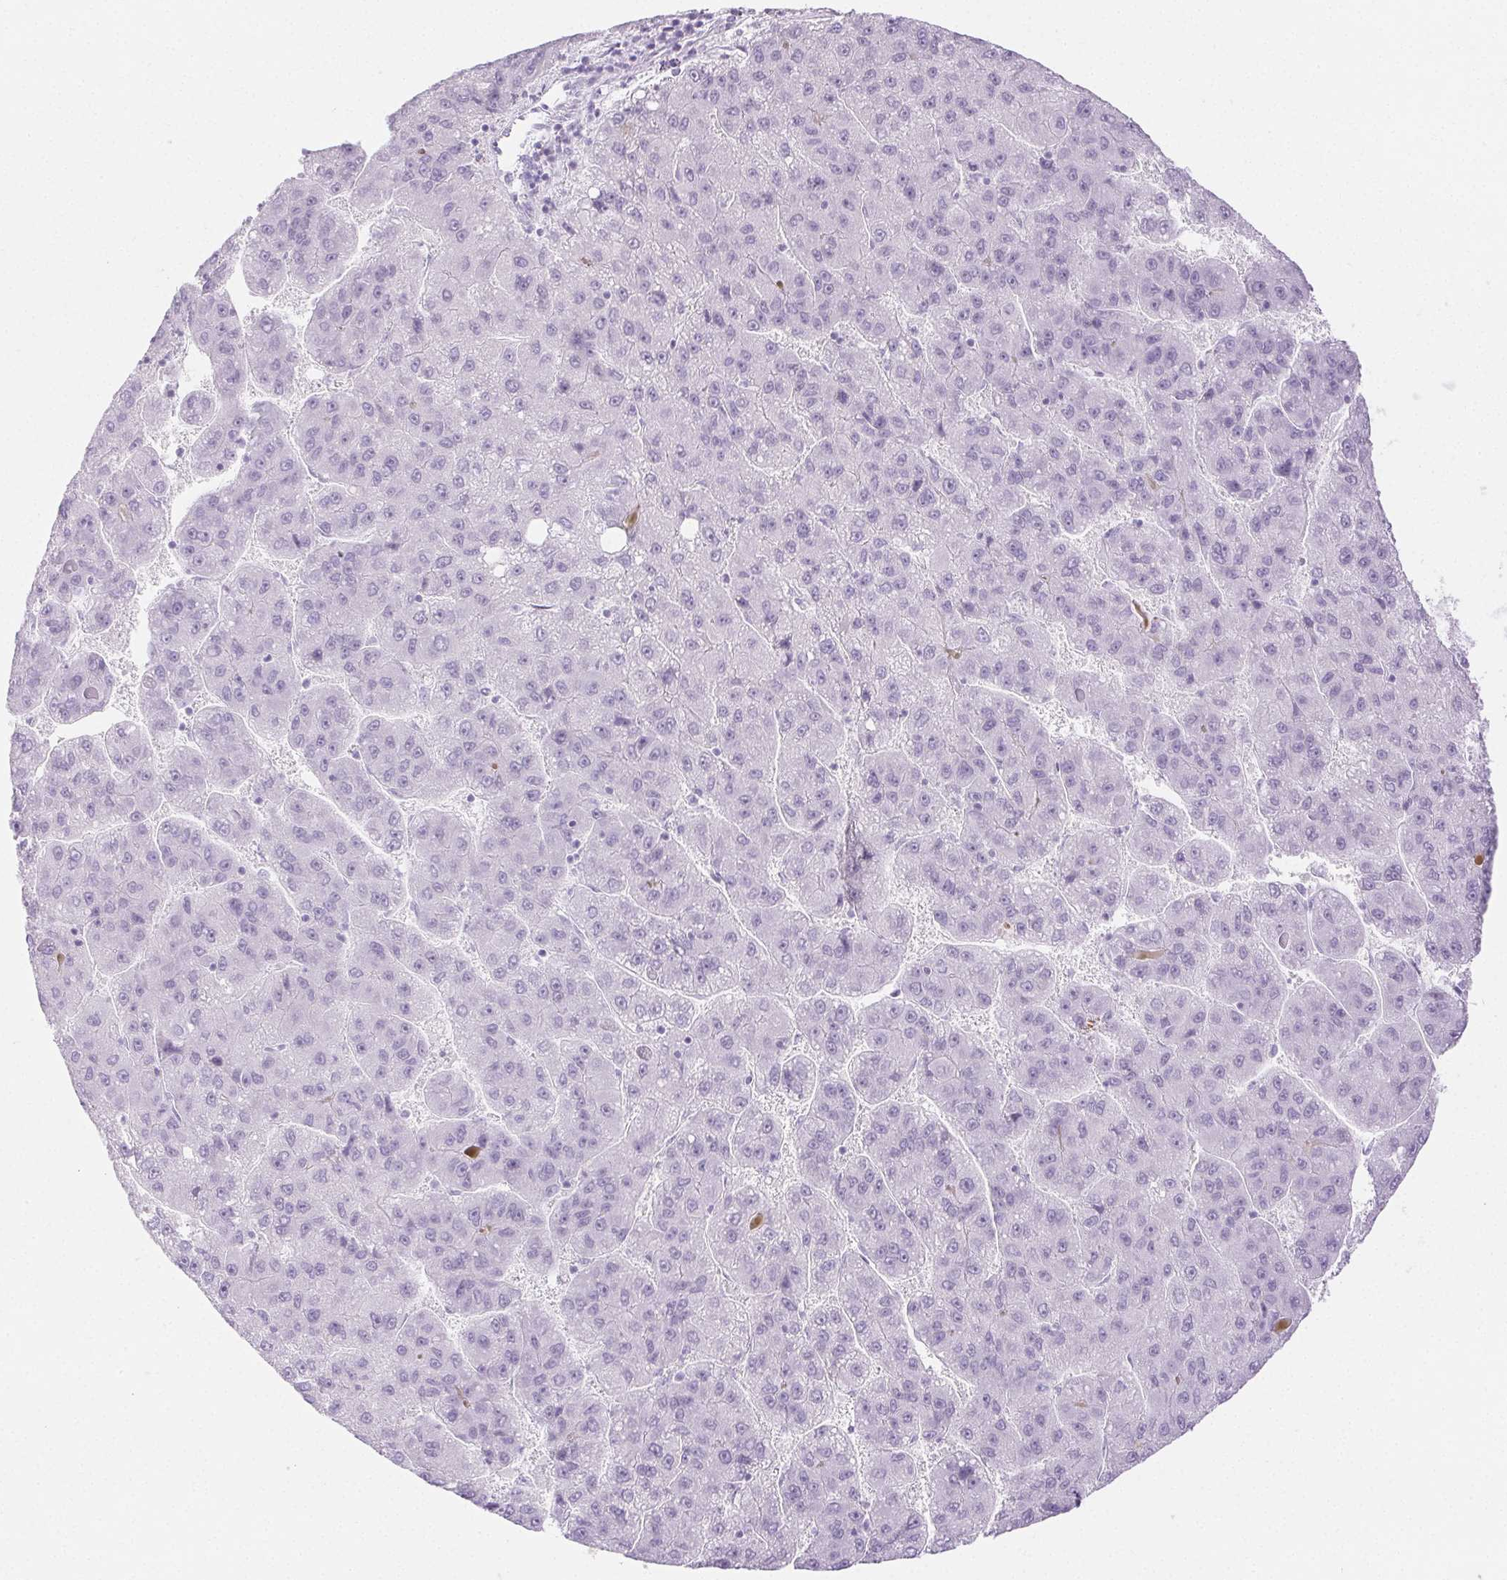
{"staining": {"intensity": "negative", "quantity": "none", "location": "none"}, "tissue": "liver cancer", "cell_type": "Tumor cells", "image_type": "cancer", "snomed": [{"axis": "morphology", "description": "Carcinoma, Hepatocellular, NOS"}, {"axis": "topography", "description": "Liver"}], "caption": "Immunohistochemistry of hepatocellular carcinoma (liver) reveals no expression in tumor cells.", "gene": "SPRR3", "patient": {"sex": "female", "age": 82}}